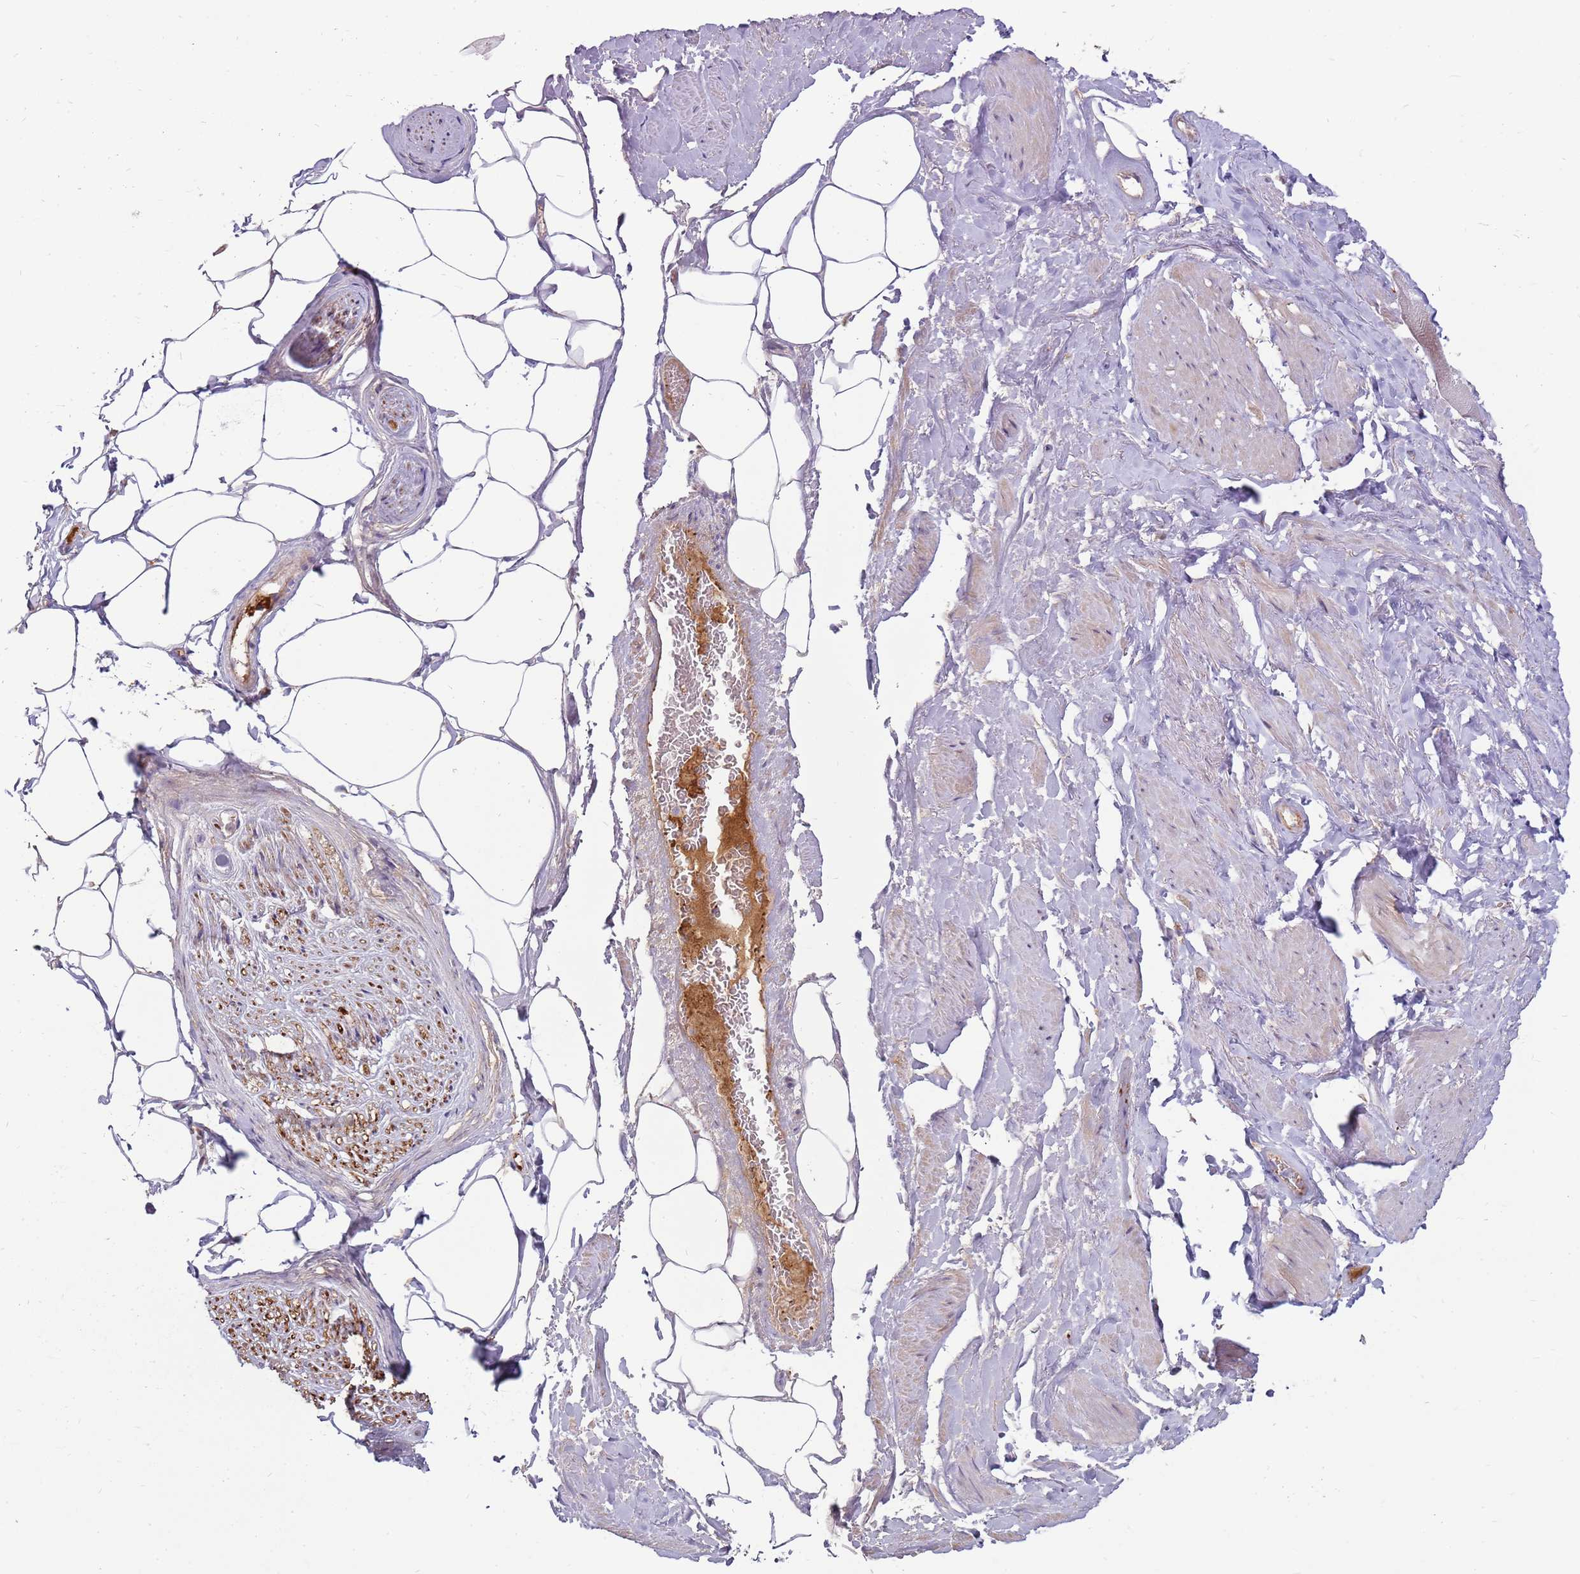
{"staining": {"intensity": "negative", "quantity": "none", "location": "none"}, "tissue": "adipose tissue", "cell_type": "Adipocytes", "image_type": "normal", "snomed": [{"axis": "morphology", "description": "Normal tissue, NOS"}, {"axis": "morphology", "description": "Adenocarcinoma, Low grade"}, {"axis": "topography", "description": "Prostate"}, {"axis": "topography", "description": "Peripheral nerve tissue"}], "caption": "Immunohistochemistry (IHC) of unremarkable human adipose tissue displays no staining in adipocytes. The staining was performed using DAB (3,3'-diaminobenzidine) to visualize the protein expression in brown, while the nuclei were stained in blue with hematoxylin (Magnification: 20x).", "gene": "EMC1", "patient": {"sex": "male", "age": 63}}